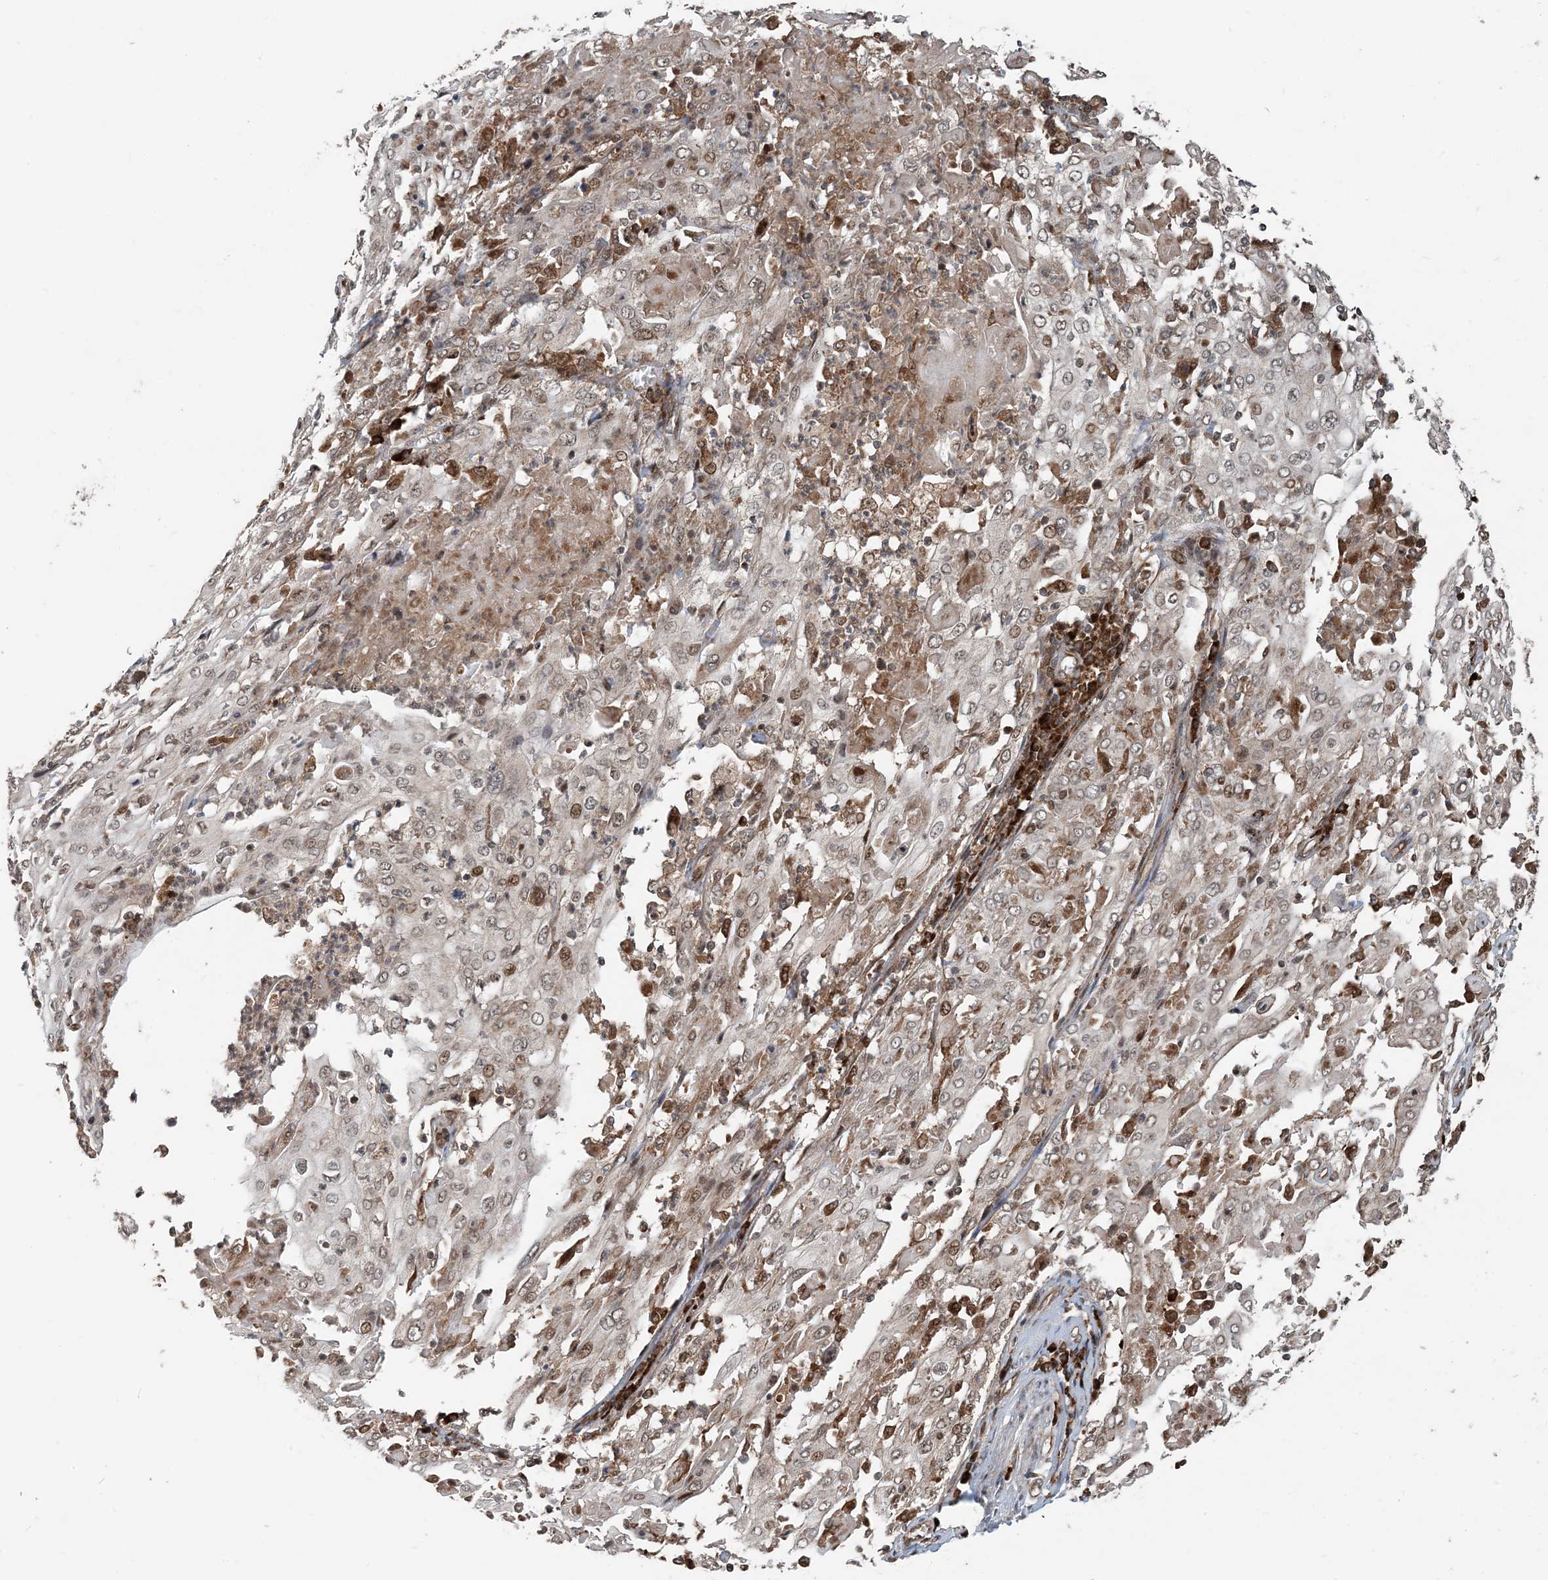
{"staining": {"intensity": "weak", "quantity": "<25%", "location": "nuclear"}, "tissue": "cervical cancer", "cell_type": "Tumor cells", "image_type": "cancer", "snomed": [{"axis": "morphology", "description": "Squamous cell carcinoma, NOS"}, {"axis": "topography", "description": "Cervix"}], "caption": "This is a photomicrograph of IHC staining of cervical cancer, which shows no staining in tumor cells.", "gene": "EDEM2", "patient": {"sex": "female", "age": 39}}